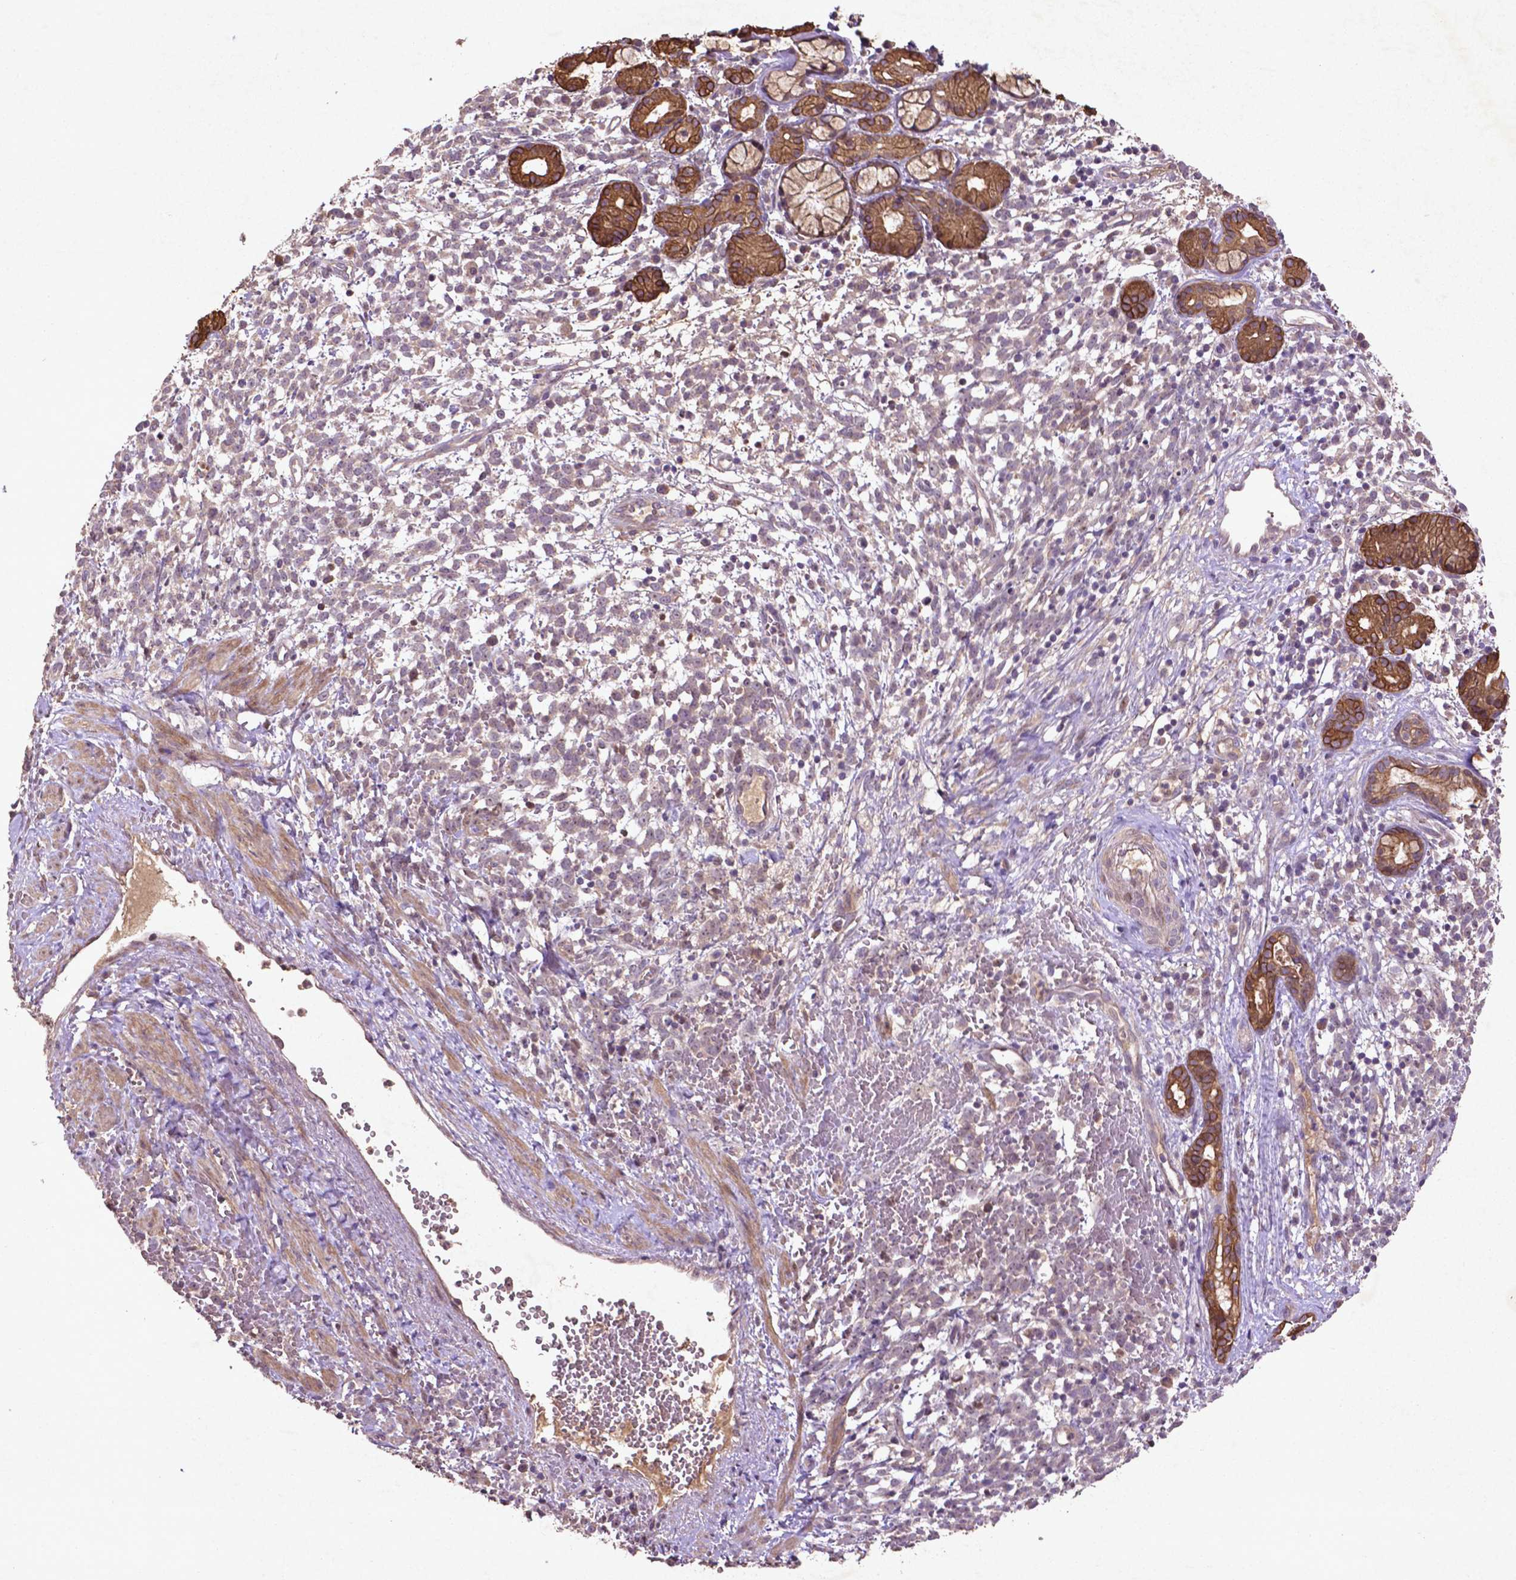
{"staining": {"intensity": "negative", "quantity": "none", "location": "none"}, "tissue": "melanoma", "cell_type": "Tumor cells", "image_type": "cancer", "snomed": [{"axis": "morphology", "description": "Malignant melanoma, NOS"}, {"axis": "topography", "description": "Skin"}], "caption": "Immunohistochemical staining of human melanoma demonstrates no significant staining in tumor cells.", "gene": "COQ2", "patient": {"sex": "female", "age": 70}}